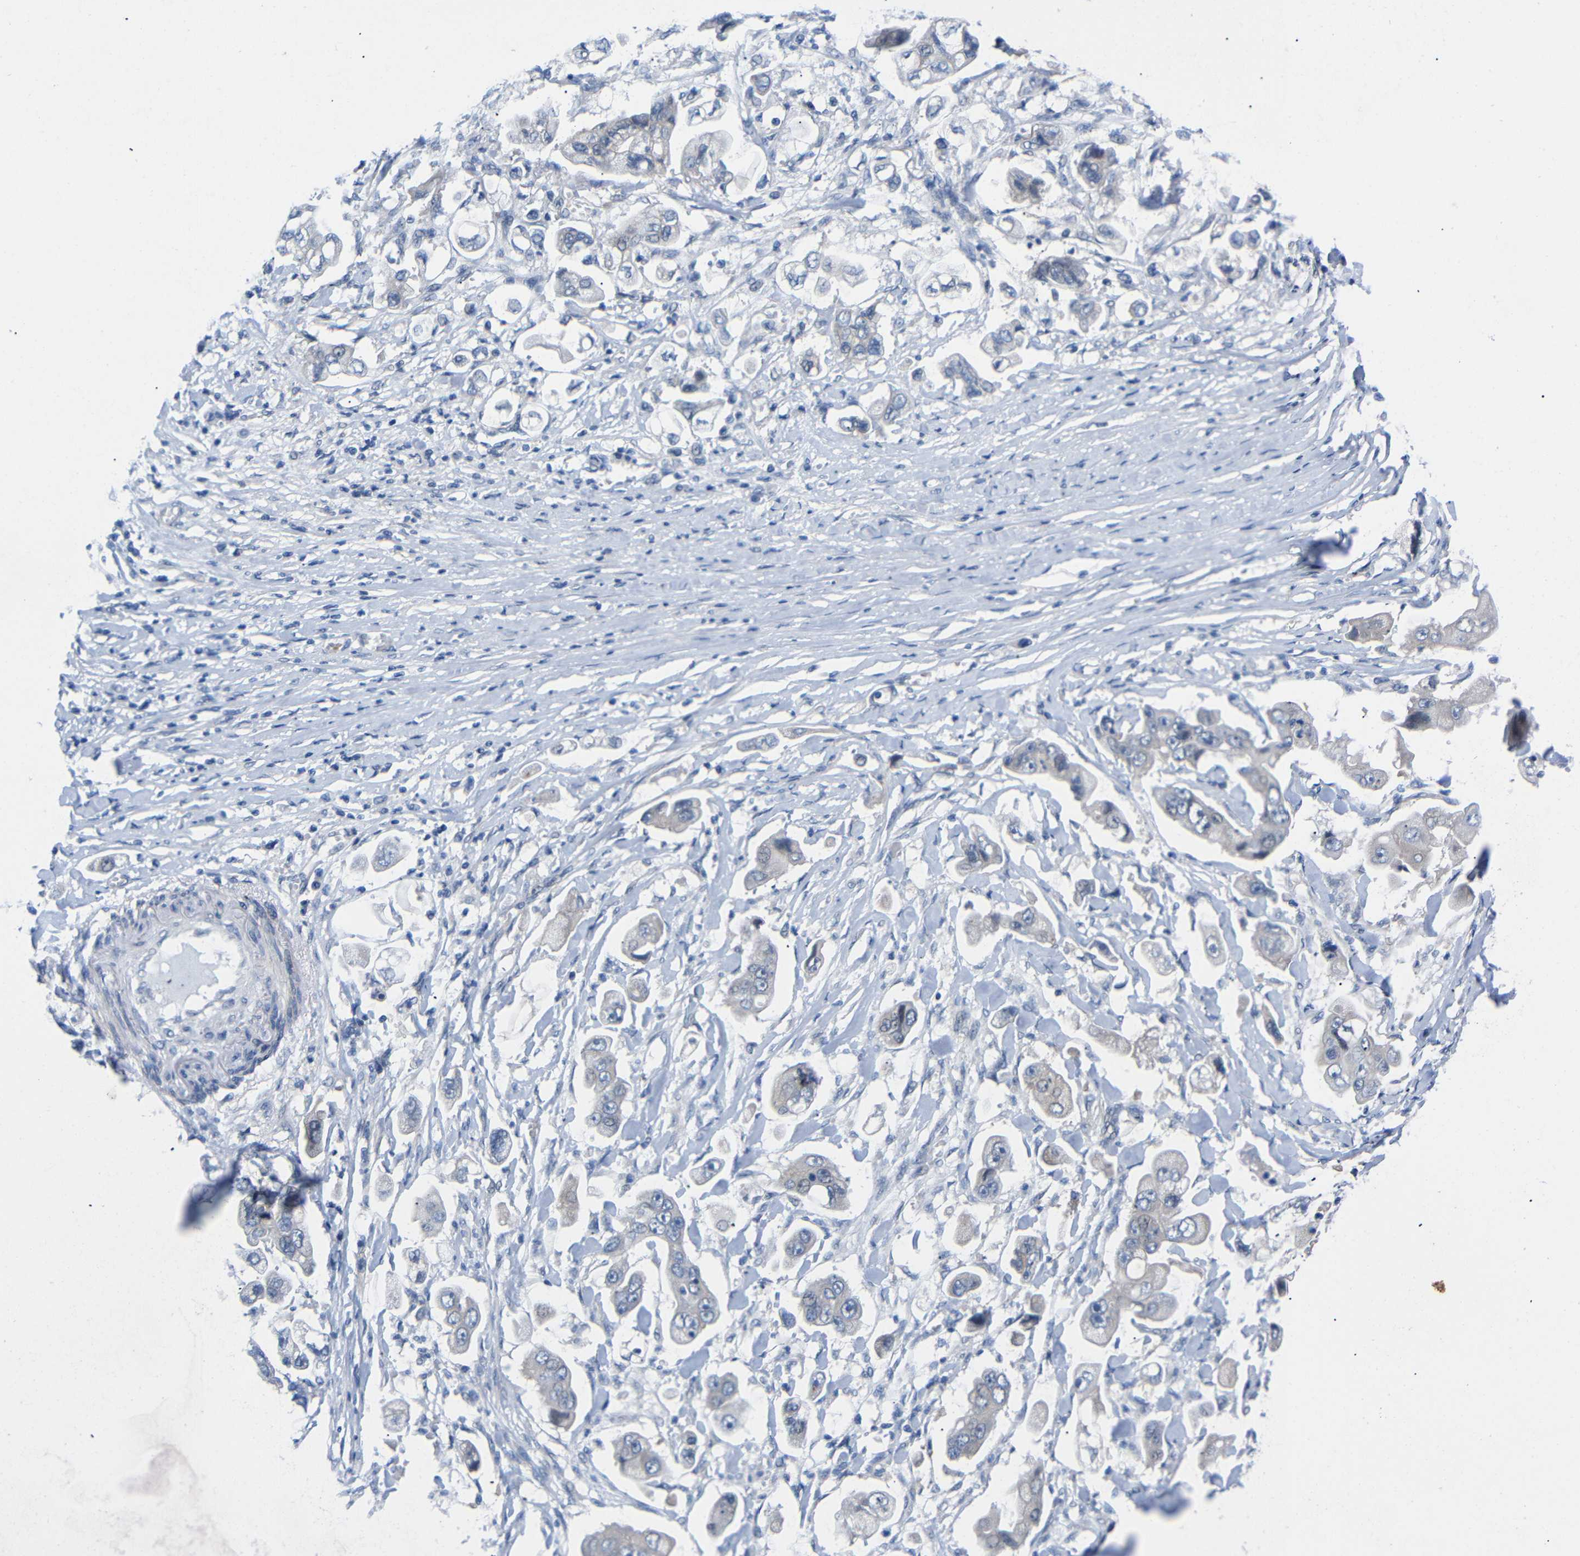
{"staining": {"intensity": "negative", "quantity": "none", "location": "none"}, "tissue": "stomach cancer", "cell_type": "Tumor cells", "image_type": "cancer", "snomed": [{"axis": "morphology", "description": "Adenocarcinoma, NOS"}, {"axis": "topography", "description": "Stomach"}], "caption": "Immunohistochemical staining of human adenocarcinoma (stomach) reveals no significant staining in tumor cells.", "gene": "CMTM1", "patient": {"sex": "male", "age": 62}}